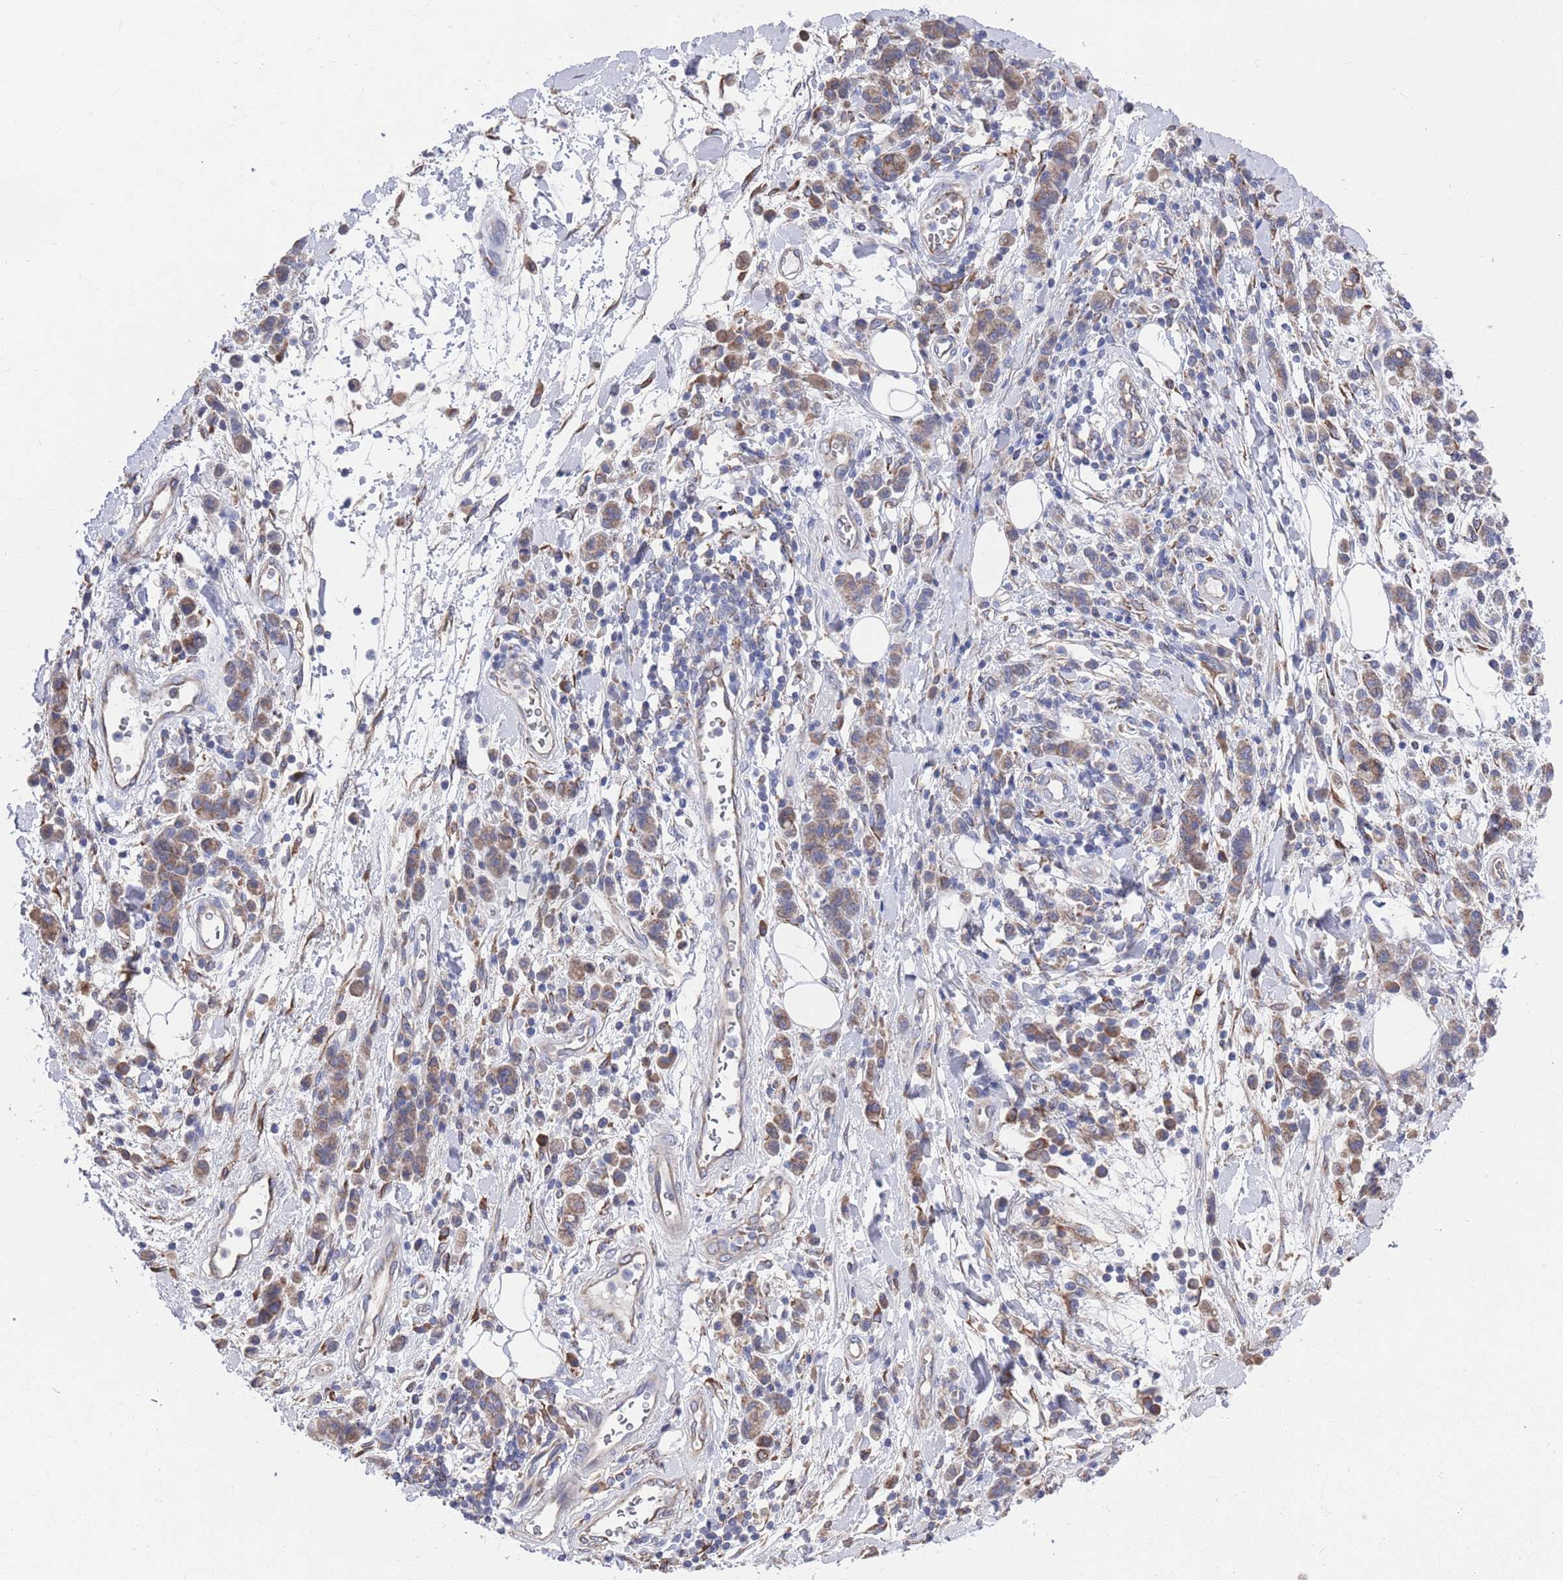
{"staining": {"intensity": "moderate", "quantity": "25%-75%", "location": "cytoplasmic/membranous"}, "tissue": "stomach cancer", "cell_type": "Tumor cells", "image_type": "cancer", "snomed": [{"axis": "morphology", "description": "Adenocarcinoma, NOS"}, {"axis": "topography", "description": "Stomach"}], "caption": "Brown immunohistochemical staining in stomach cancer (adenocarcinoma) shows moderate cytoplasmic/membranous staining in about 25%-75% of tumor cells.", "gene": "GID8", "patient": {"sex": "male", "age": 77}}